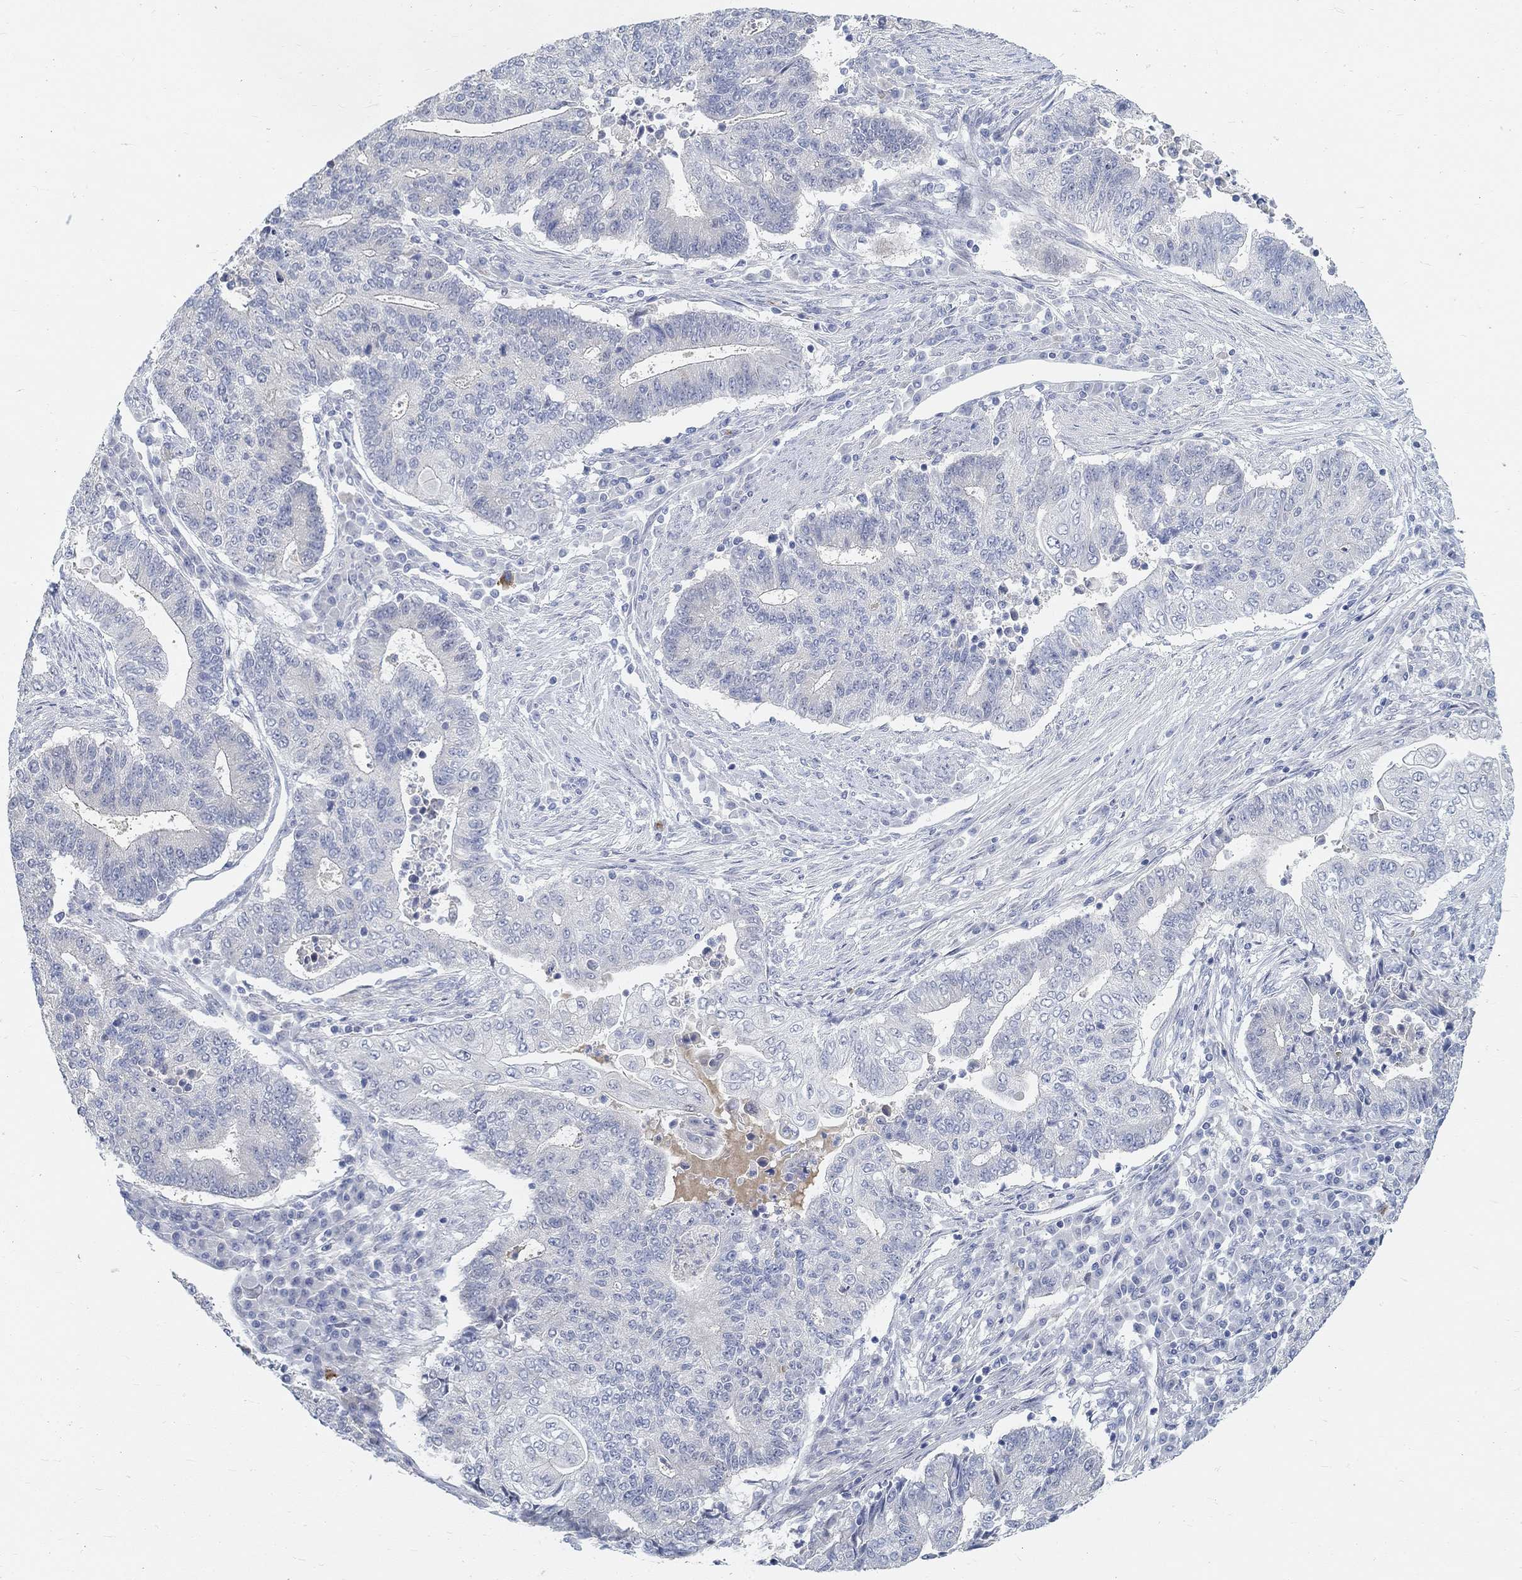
{"staining": {"intensity": "negative", "quantity": "none", "location": "none"}, "tissue": "endometrial cancer", "cell_type": "Tumor cells", "image_type": "cancer", "snomed": [{"axis": "morphology", "description": "Adenocarcinoma, NOS"}, {"axis": "topography", "description": "Uterus"}, {"axis": "topography", "description": "Endometrium"}], "caption": "High magnification brightfield microscopy of endometrial adenocarcinoma stained with DAB (brown) and counterstained with hematoxylin (blue): tumor cells show no significant positivity.", "gene": "SNTG2", "patient": {"sex": "female", "age": 54}}